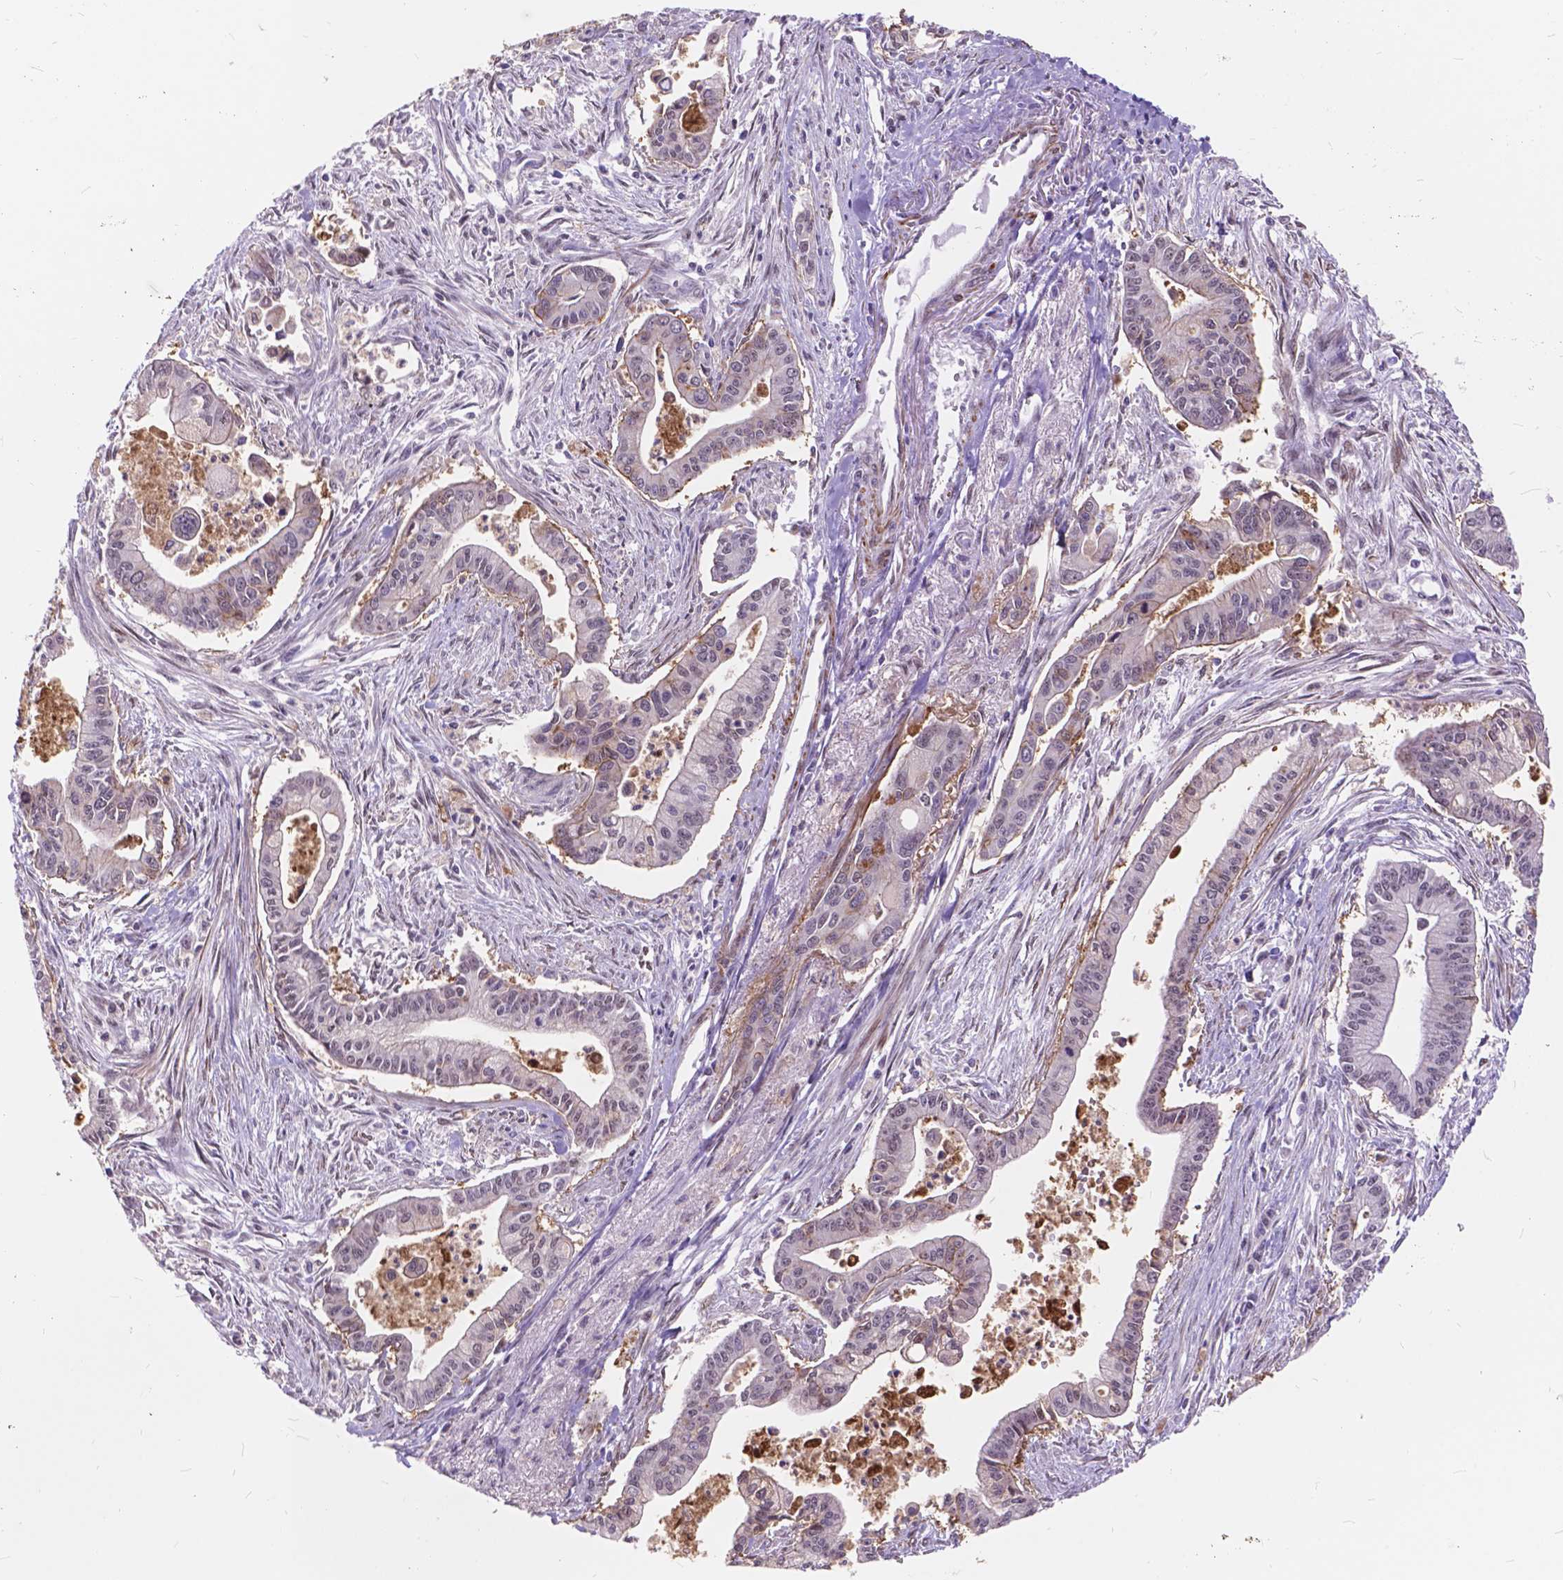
{"staining": {"intensity": "negative", "quantity": "none", "location": "none"}, "tissue": "pancreatic cancer", "cell_type": "Tumor cells", "image_type": "cancer", "snomed": [{"axis": "morphology", "description": "Adenocarcinoma, NOS"}, {"axis": "topography", "description": "Pancreas"}], "caption": "Human adenocarcinoma (pancreatic) stained for a protein using immunohistochemistry (IHC) shows no expression in tumor cells.", "gene": "MAN2C1", "patient": {"sex": "female", "age": 65}}